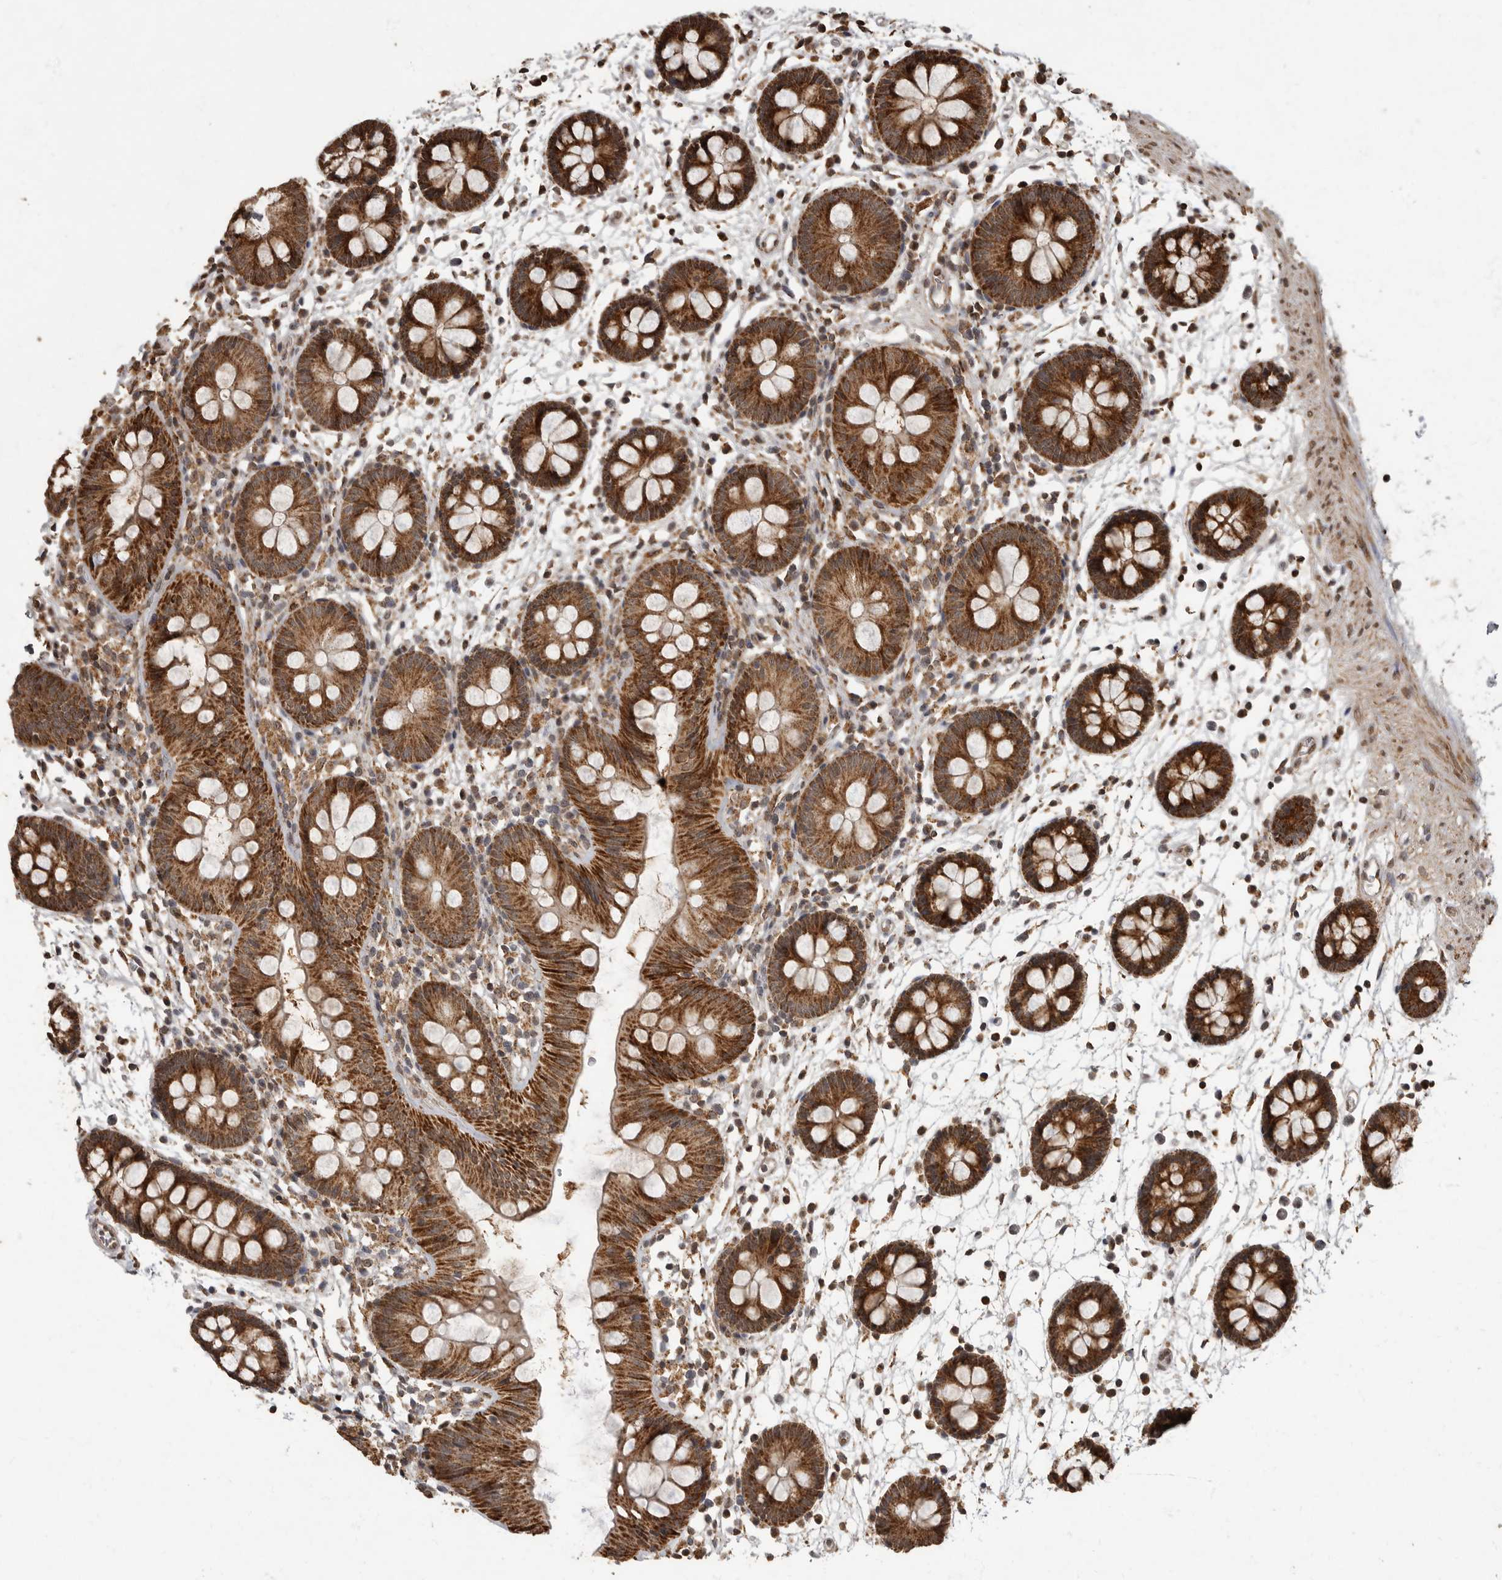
{"staining": {"intensity": "moderate", "quantity": ">75%", "location": "cytoplasmic/membranous,nuclear"}, "tissue": "colon", "cell_type": "Endothelial cells", "image_type": "normal", "snomed": [{"axis": "morphology", "description": "Normal tissue, NOS"}, {"axis": "topography", "description": "Colon"}], "caption": "Brown immunohistochemical staining in benign colon exhibits moderate cytoplasmic/membranous,nuclear staining in approximately >75% of endothelial cells.", "gene": "MAFG", "patient": {"sex": "male", "age": 56}}